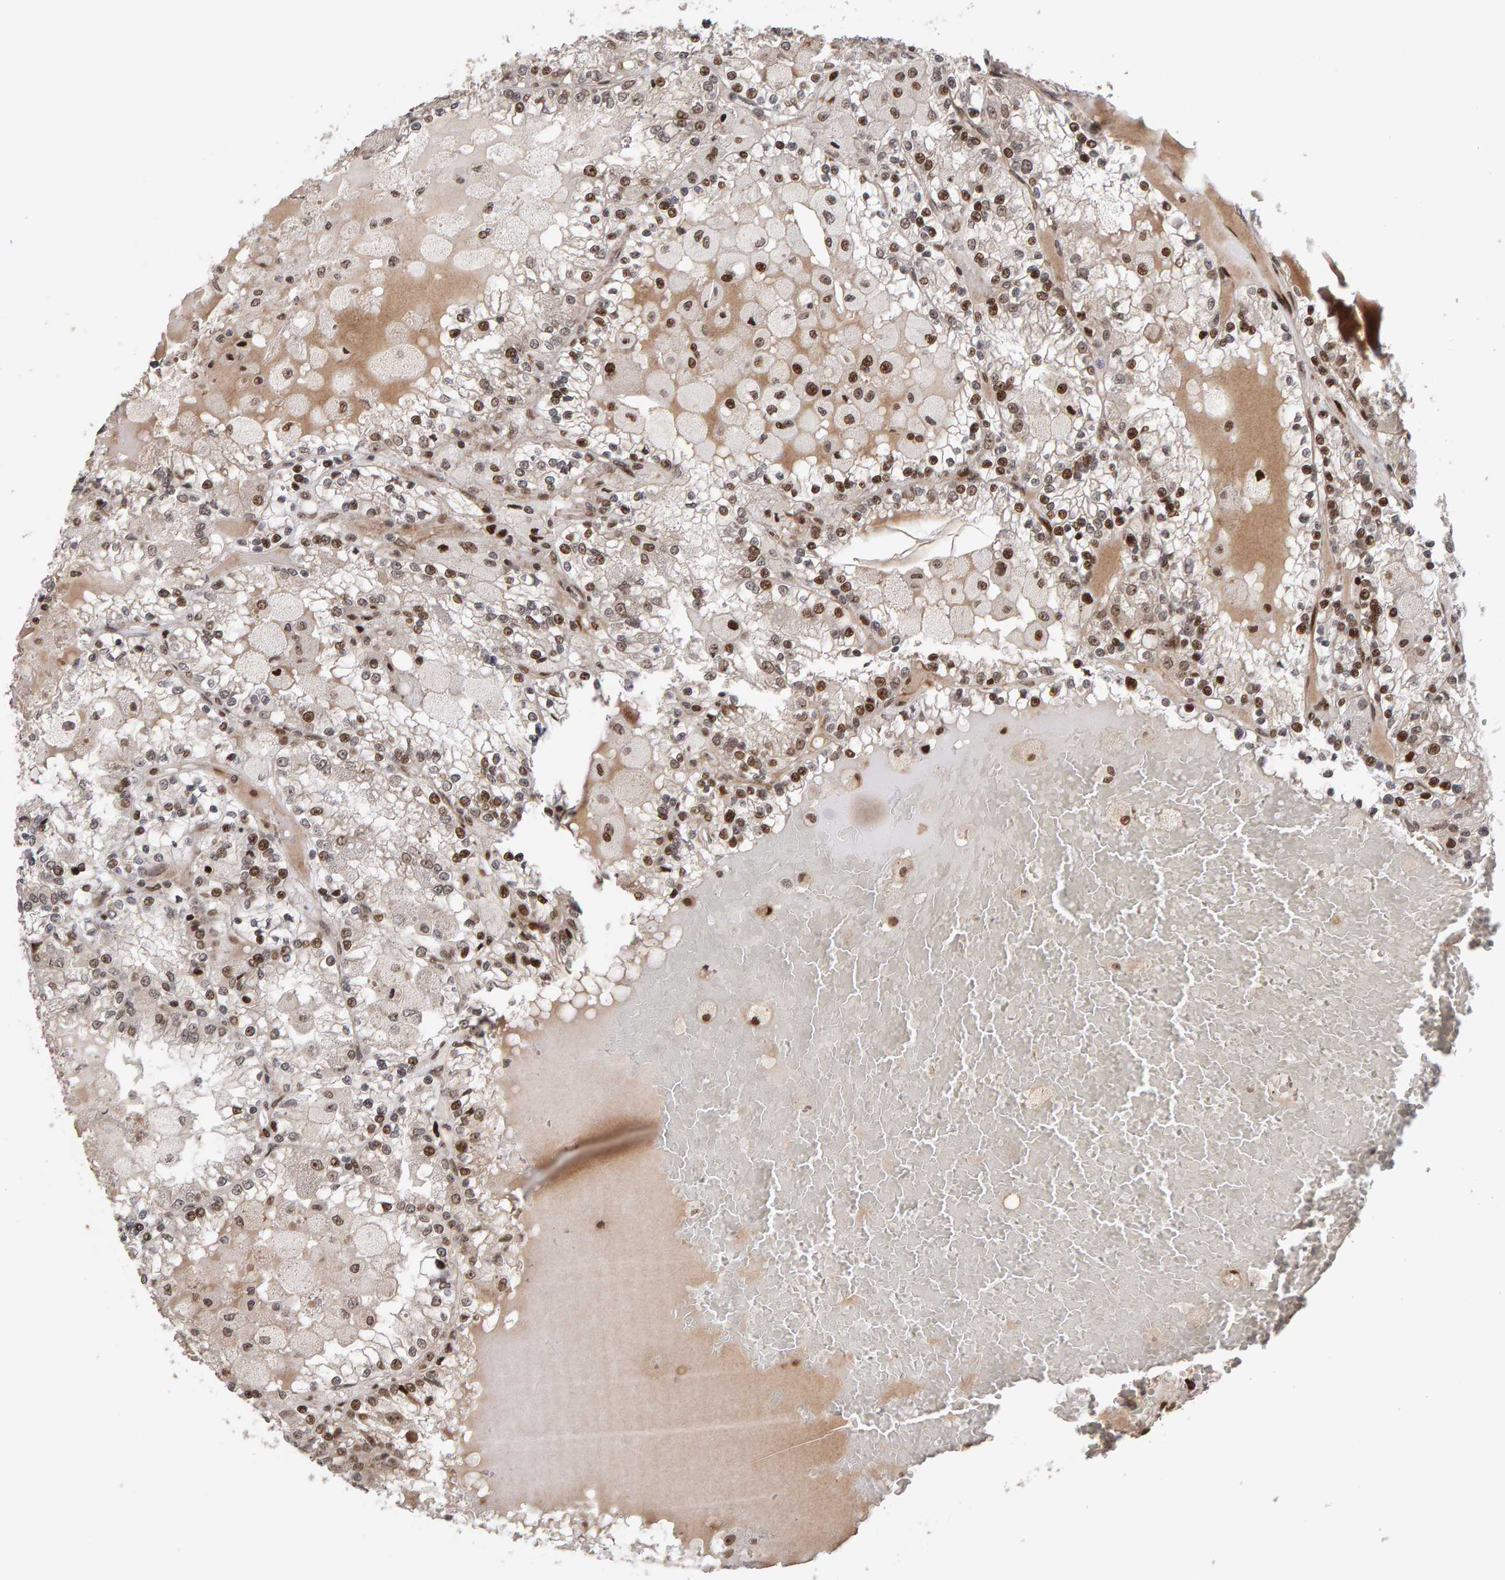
{"staining": {"intensity": "moderate", "quantity": ">75%", "location": "nuclear"}, "tissue": "renal cancer", "cell_type": "Tumor cells", "image_type": "cancer", "snomed": [{"axis": "morphology", "description": "Adenocarcinoma, NOS"}, {"axis": "topography", "description": "Kidney"}], "caption": "DAB (3,3'-diaminobenzidine) immunohistochemical staining of human adenocarcinoma (renal) demonstrates moderate nuclear protein staining in approximately >75% of tumor cells. (IHC, brightfield microscopy, high magnification).", "gene": "CHD4", "patient": {"sex": "female", "age": 56}}